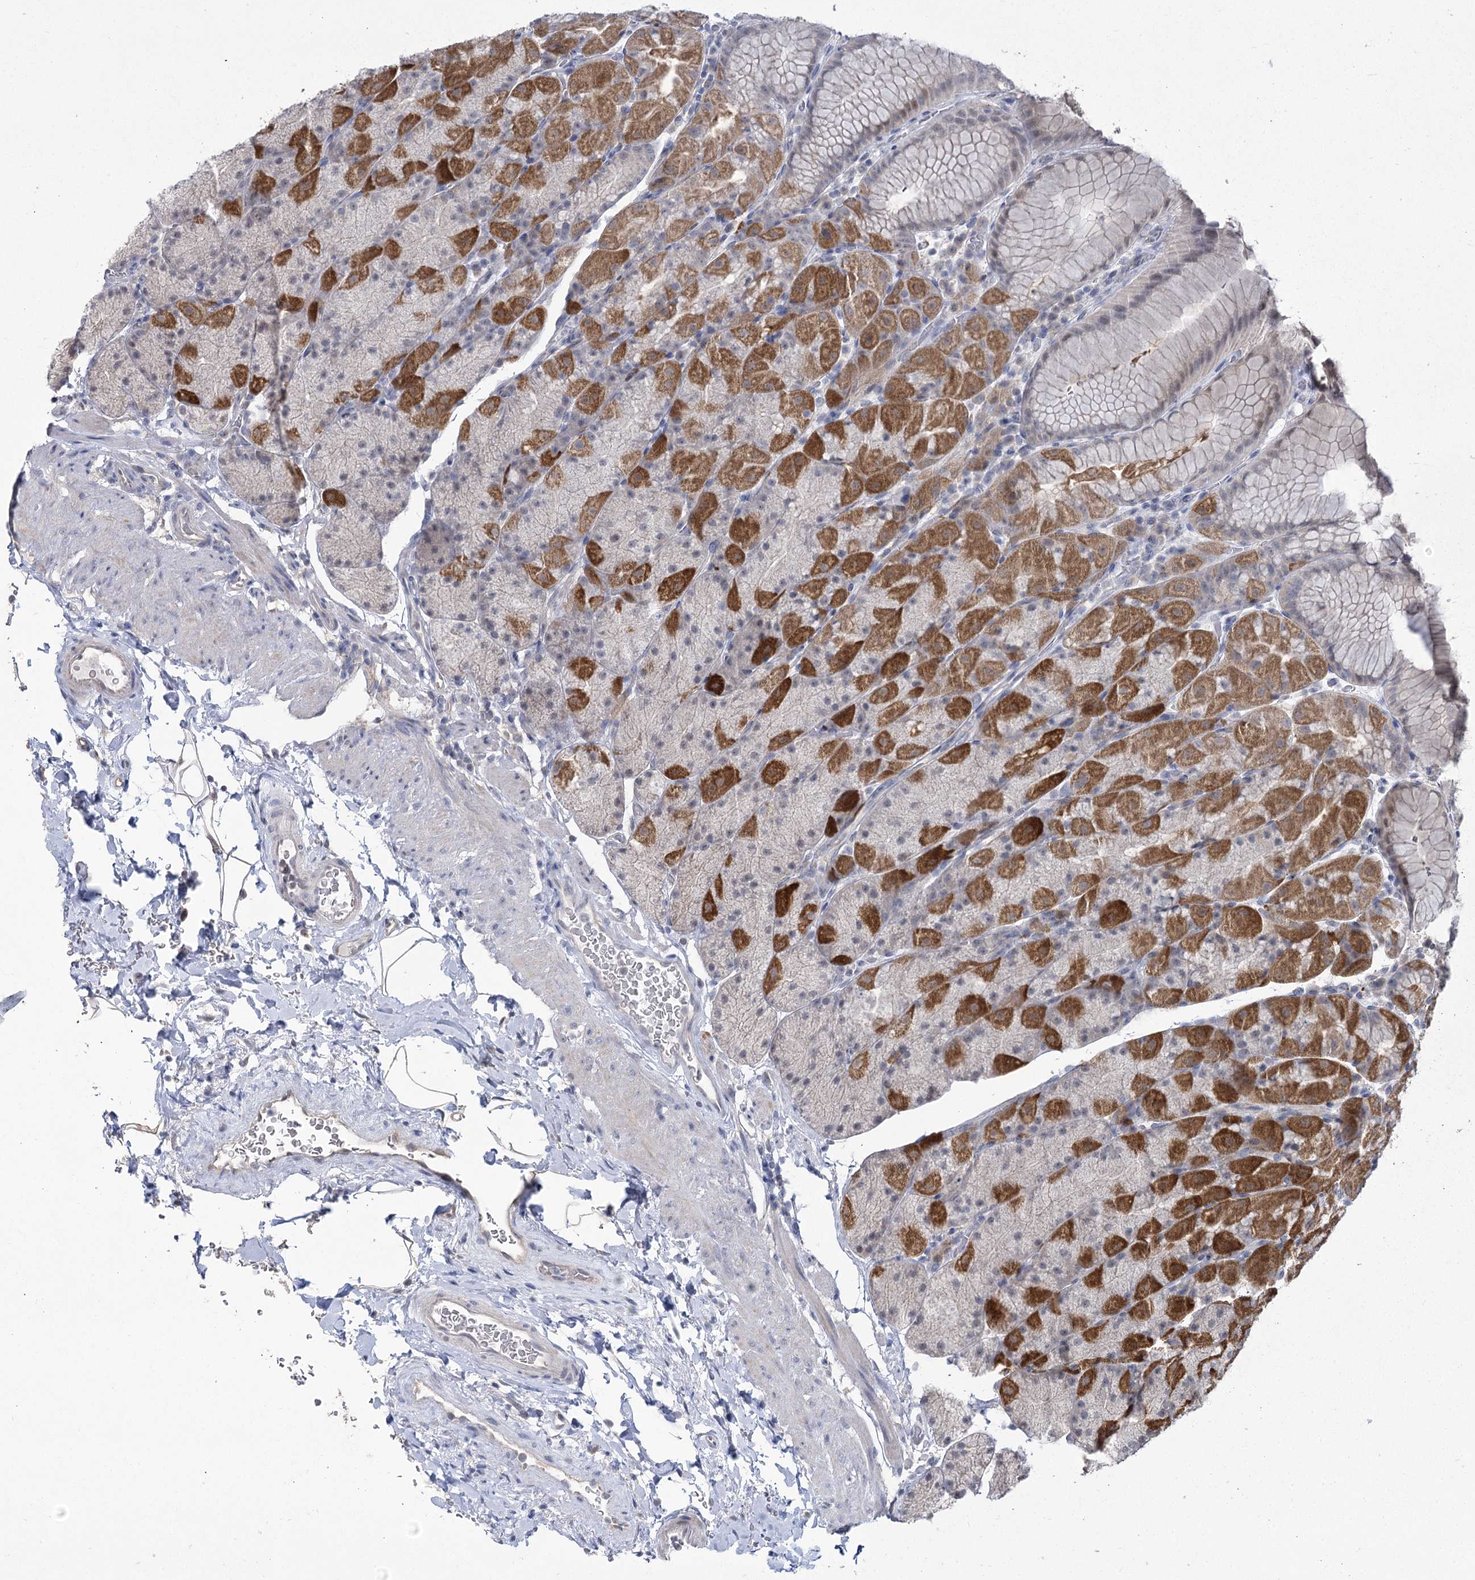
{"staining": {"intensity": "moderate", "quantity": "25%-75%", "location": "cytoplasmic/membranous"}, "tissue": "stomach", "cell_type": "Glandular cells", "image_type": "normal", "snomed": [{"axis": "morphology", "description": "Normal tissue, NOS"}, {"axis": "topography", "description": "Stomach, upper"}, {"axis": "topography", "description": "Stomach, lower"}], "caption": "A micrograph of stomach stained for a protein reveals moderate cytoplasmic/membranous brown staining in glandular cells. The protein of interest is shown in brown color, while the nuclei are stained blue.", "gene": "PHYHIPL", "patient": {"sex": "male", "age": 67}}